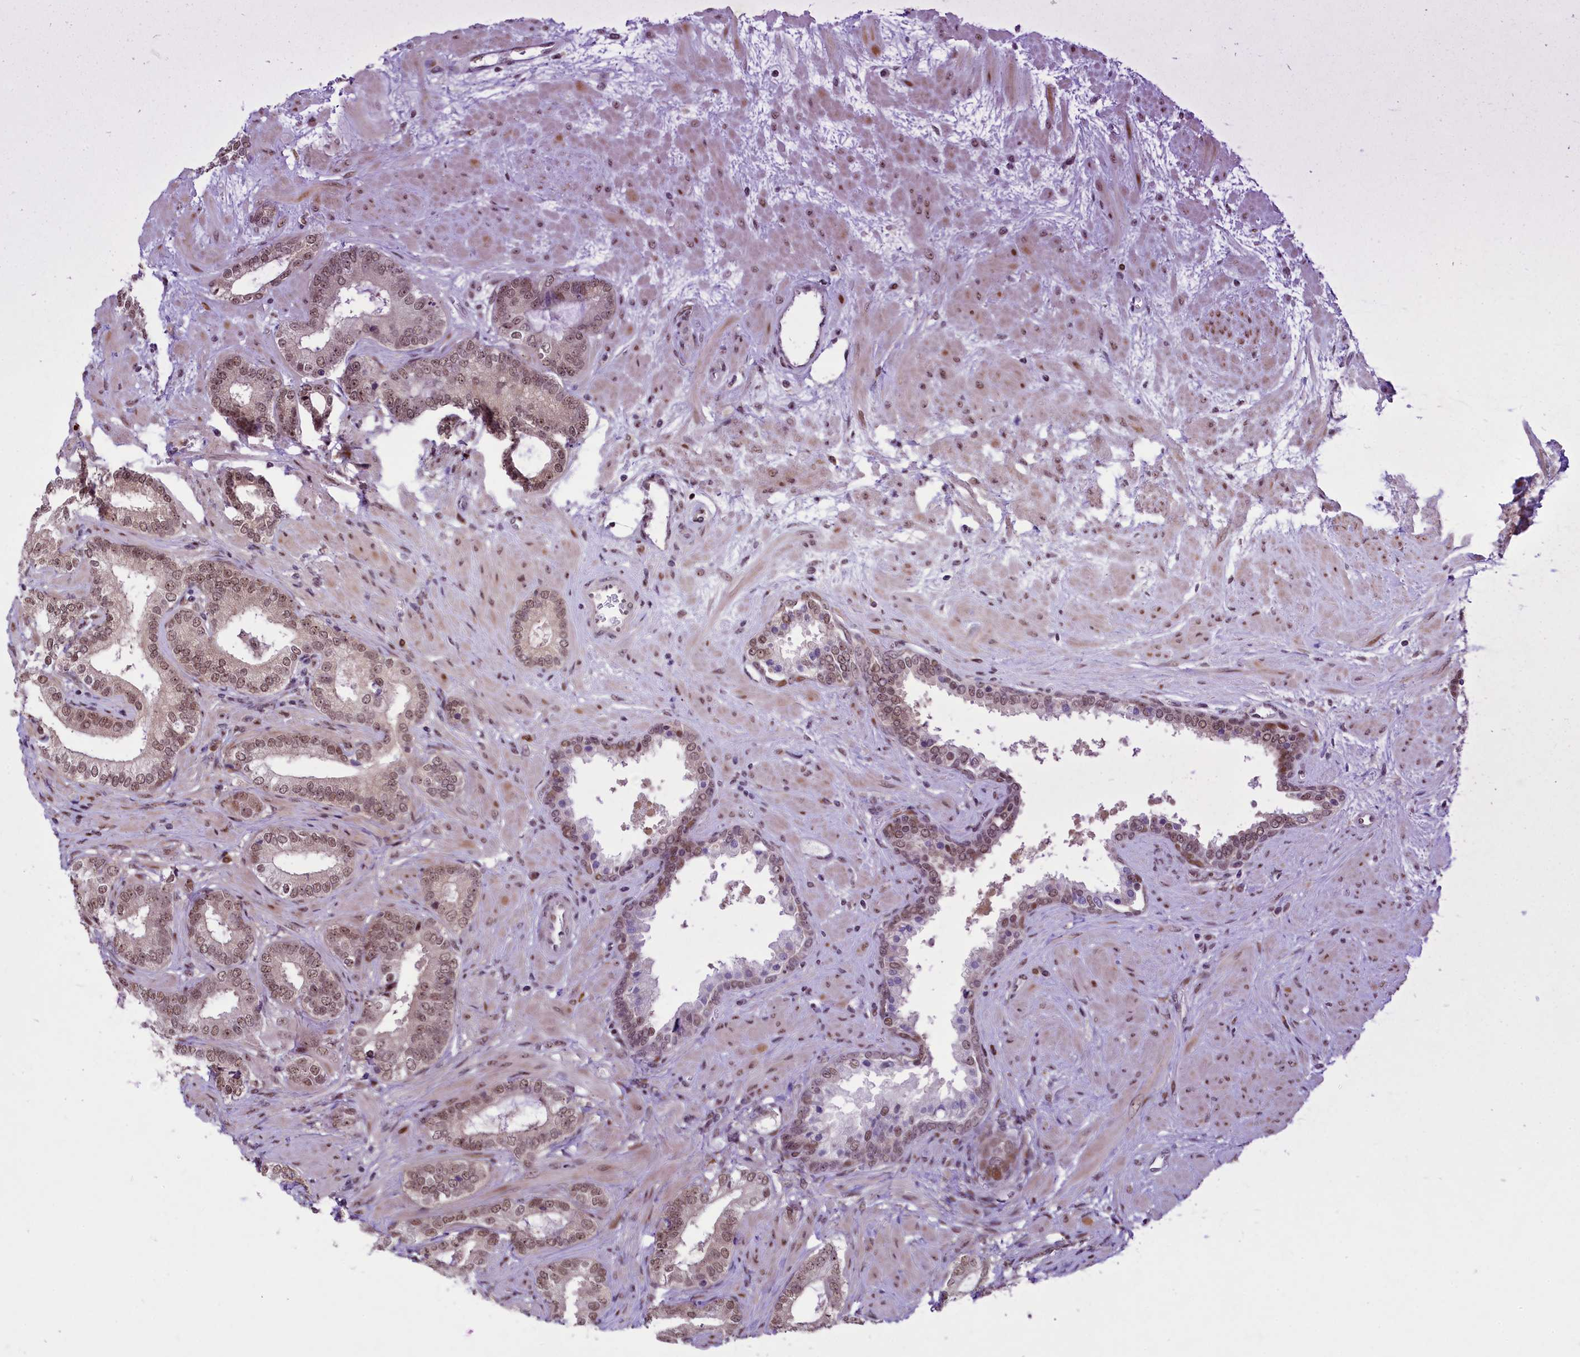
{"staining": {"intensity": "moderate", "quantity": ">75%", "location": "nuclear"}, "tissue": "prostate cancer", "cell_type": "Tumor cells", "image_type": "cancer", "snomed": [{"axis": "morphology", "description": "Adenocarcinoma, High grade"}, {"axis": "topography", "description": "Prostate"}], "caption": "Tumor cells demonstrate medium levels of moderate nuclear expression in about >75% of cells in prostate high-grade adenocarcinoma.", "gene": "ANKS3", "patient": {"sex": "male", "age": 64}}